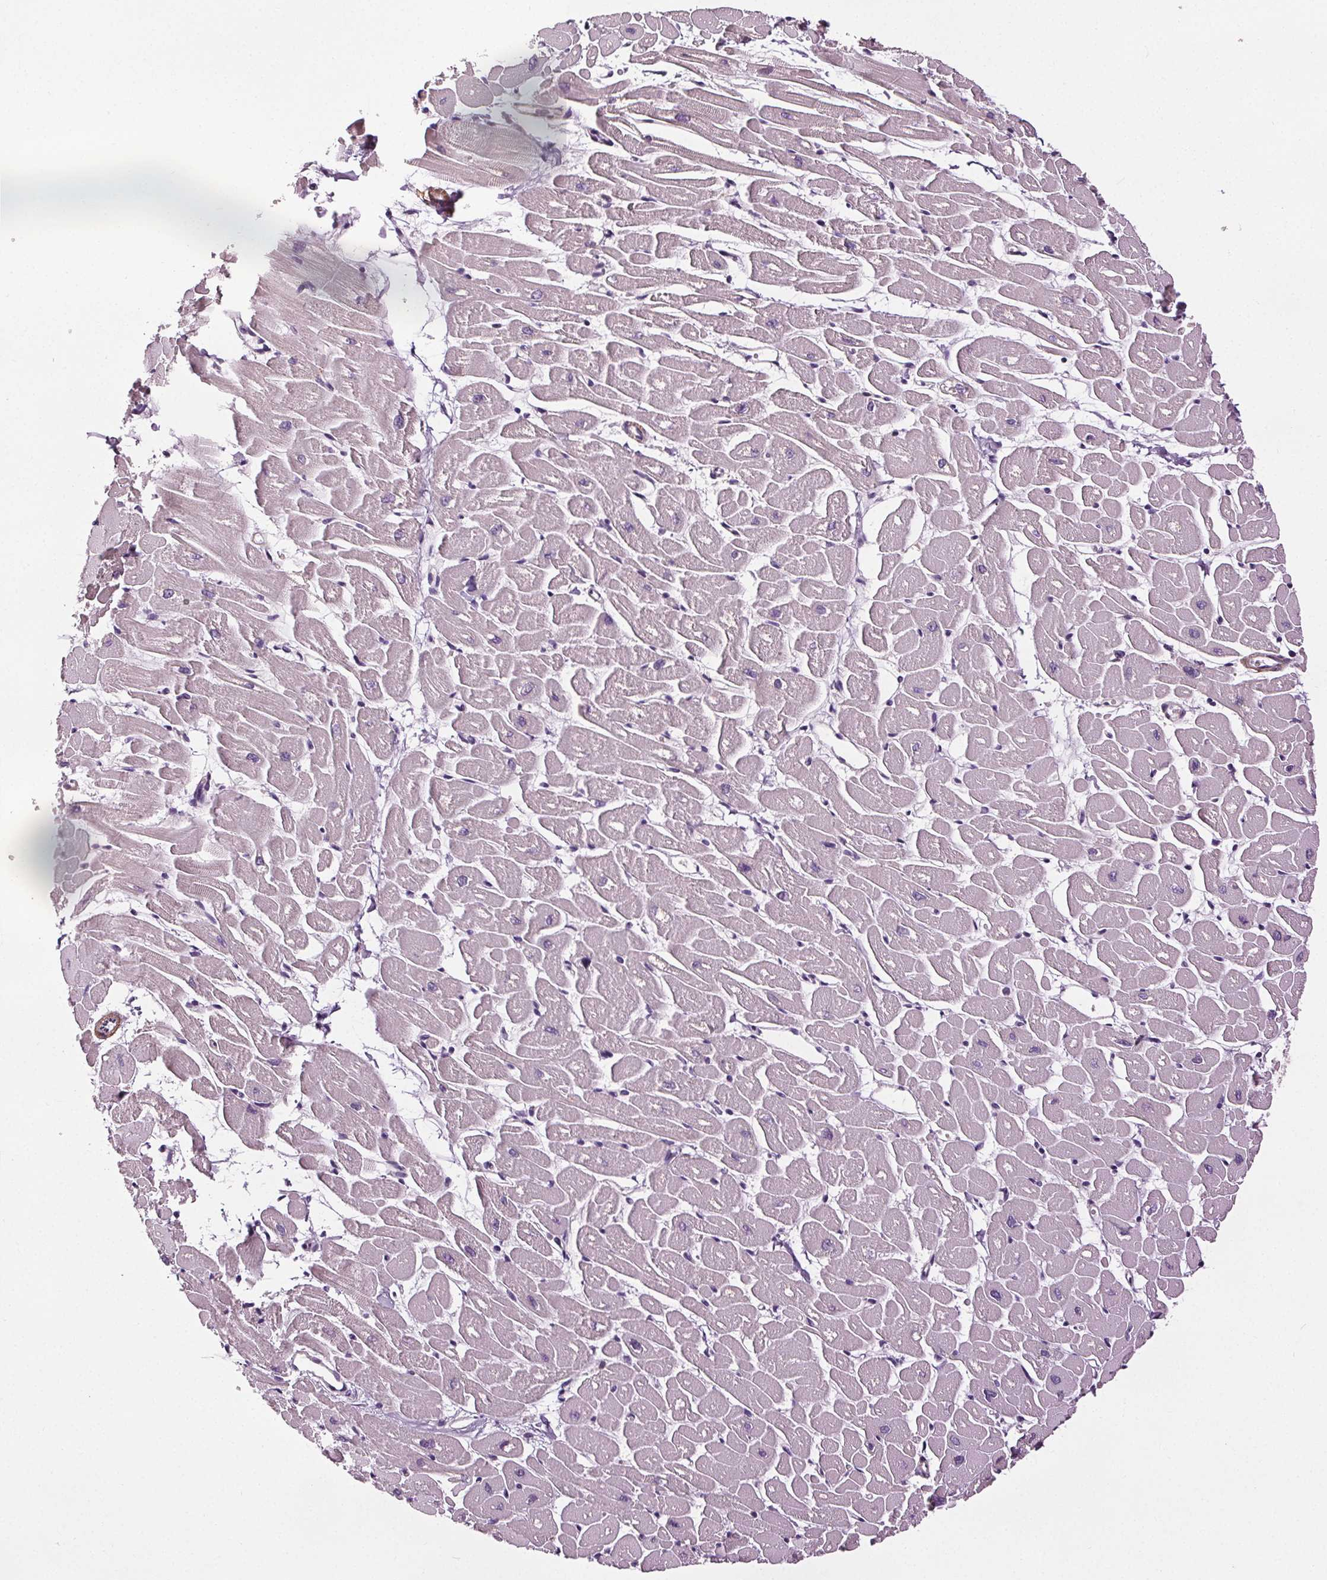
{"staining": {"intensity": "negative", "quantity": "none", "location": "none"}, "tissue": "heart muscle", "cell_type": "Cardiomyocytes", "image_type": "normal", "snomed": [{"axis": "morphology", "description": "Normal tissue, NOS"}, {"axis": "topography", "description": "Heart"}], "caption": "This is a image of immunohistochemistry (IHC) staining of unremarkable heart muscle, which shows no staining in cardiomyocytes.", "gene": "RASA1", "patient": {"sex": "male", "age": 57}}